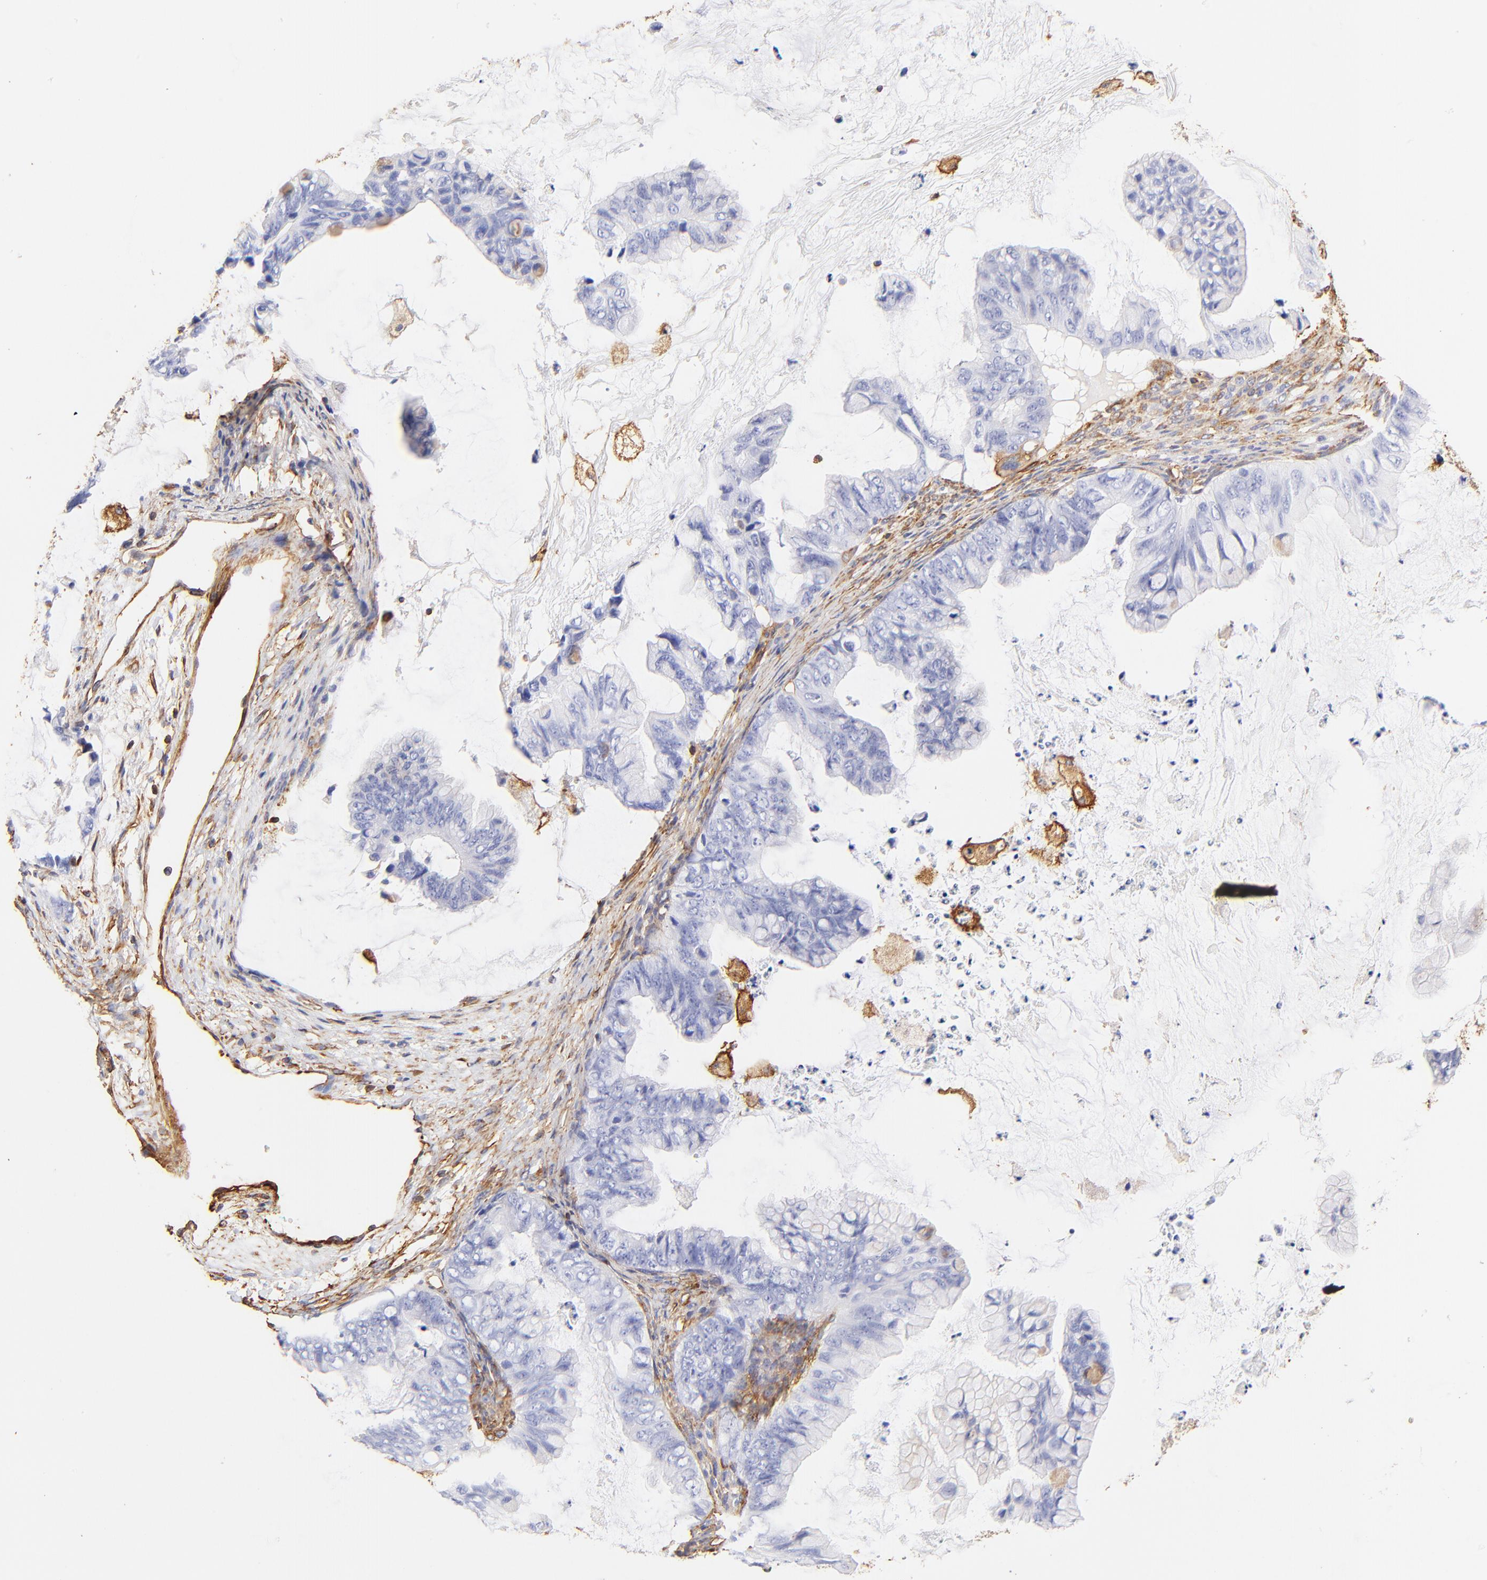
{"staining": {"intensity": "negative", "quantity": "none", "location": "none"}, "tissue": "ovarian cancer", "cell_type": "Tumor cells", "image_type": "cancer", "snomed": [{"axis": "morphology", "description": "Cystadenocarcinoma, mucinous, NOS"}, {"axis": "topography", "description": "Ovary"}], "caption": "Tumor cells are negative for protein expression in human ovarian mucinous cystadenocarcinoma.", "gene": "FLNA", "patient": {"sex": "female", "age": 36}}